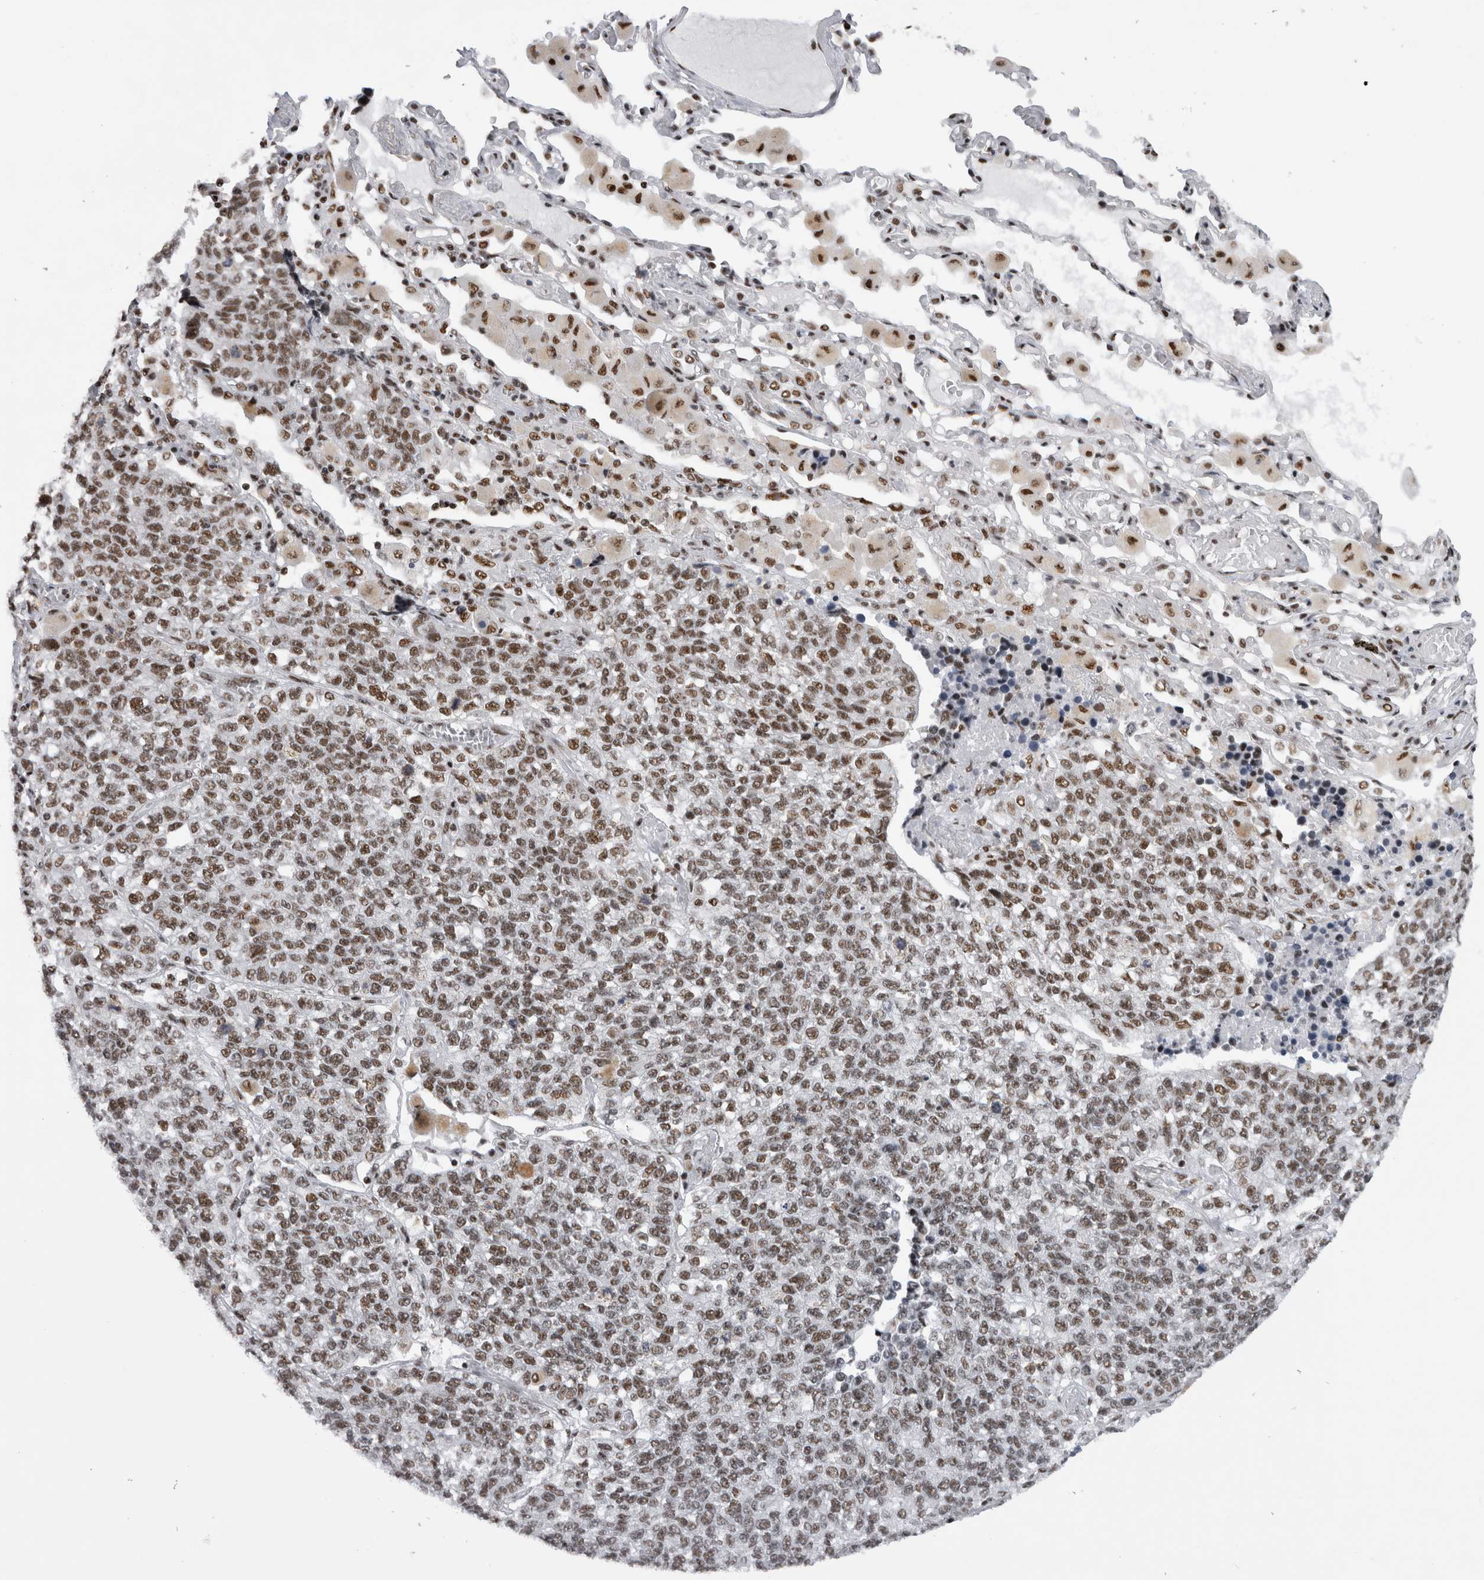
{"staining": {"intensity": "moderate", "quantity": "25%-75%", "location": "nuclear"}, "tissue": "lung cancer", "cell_type": "Tumor cells", "image_type": "cancer", "snomed": [{"axis": "morphology", "description": "Adenocarcinoma, NOS"}, {"axis": "topography", "description": "Lung"}], "caption": "About 25%-75% of tumor cells in lung cancer (adenocarcinoma) show moderate nuclear protein expression as visualized by brown immunohistochemical staining.", "gene": "CDK11A", "patient": {"sex": "male", "age": 49}}